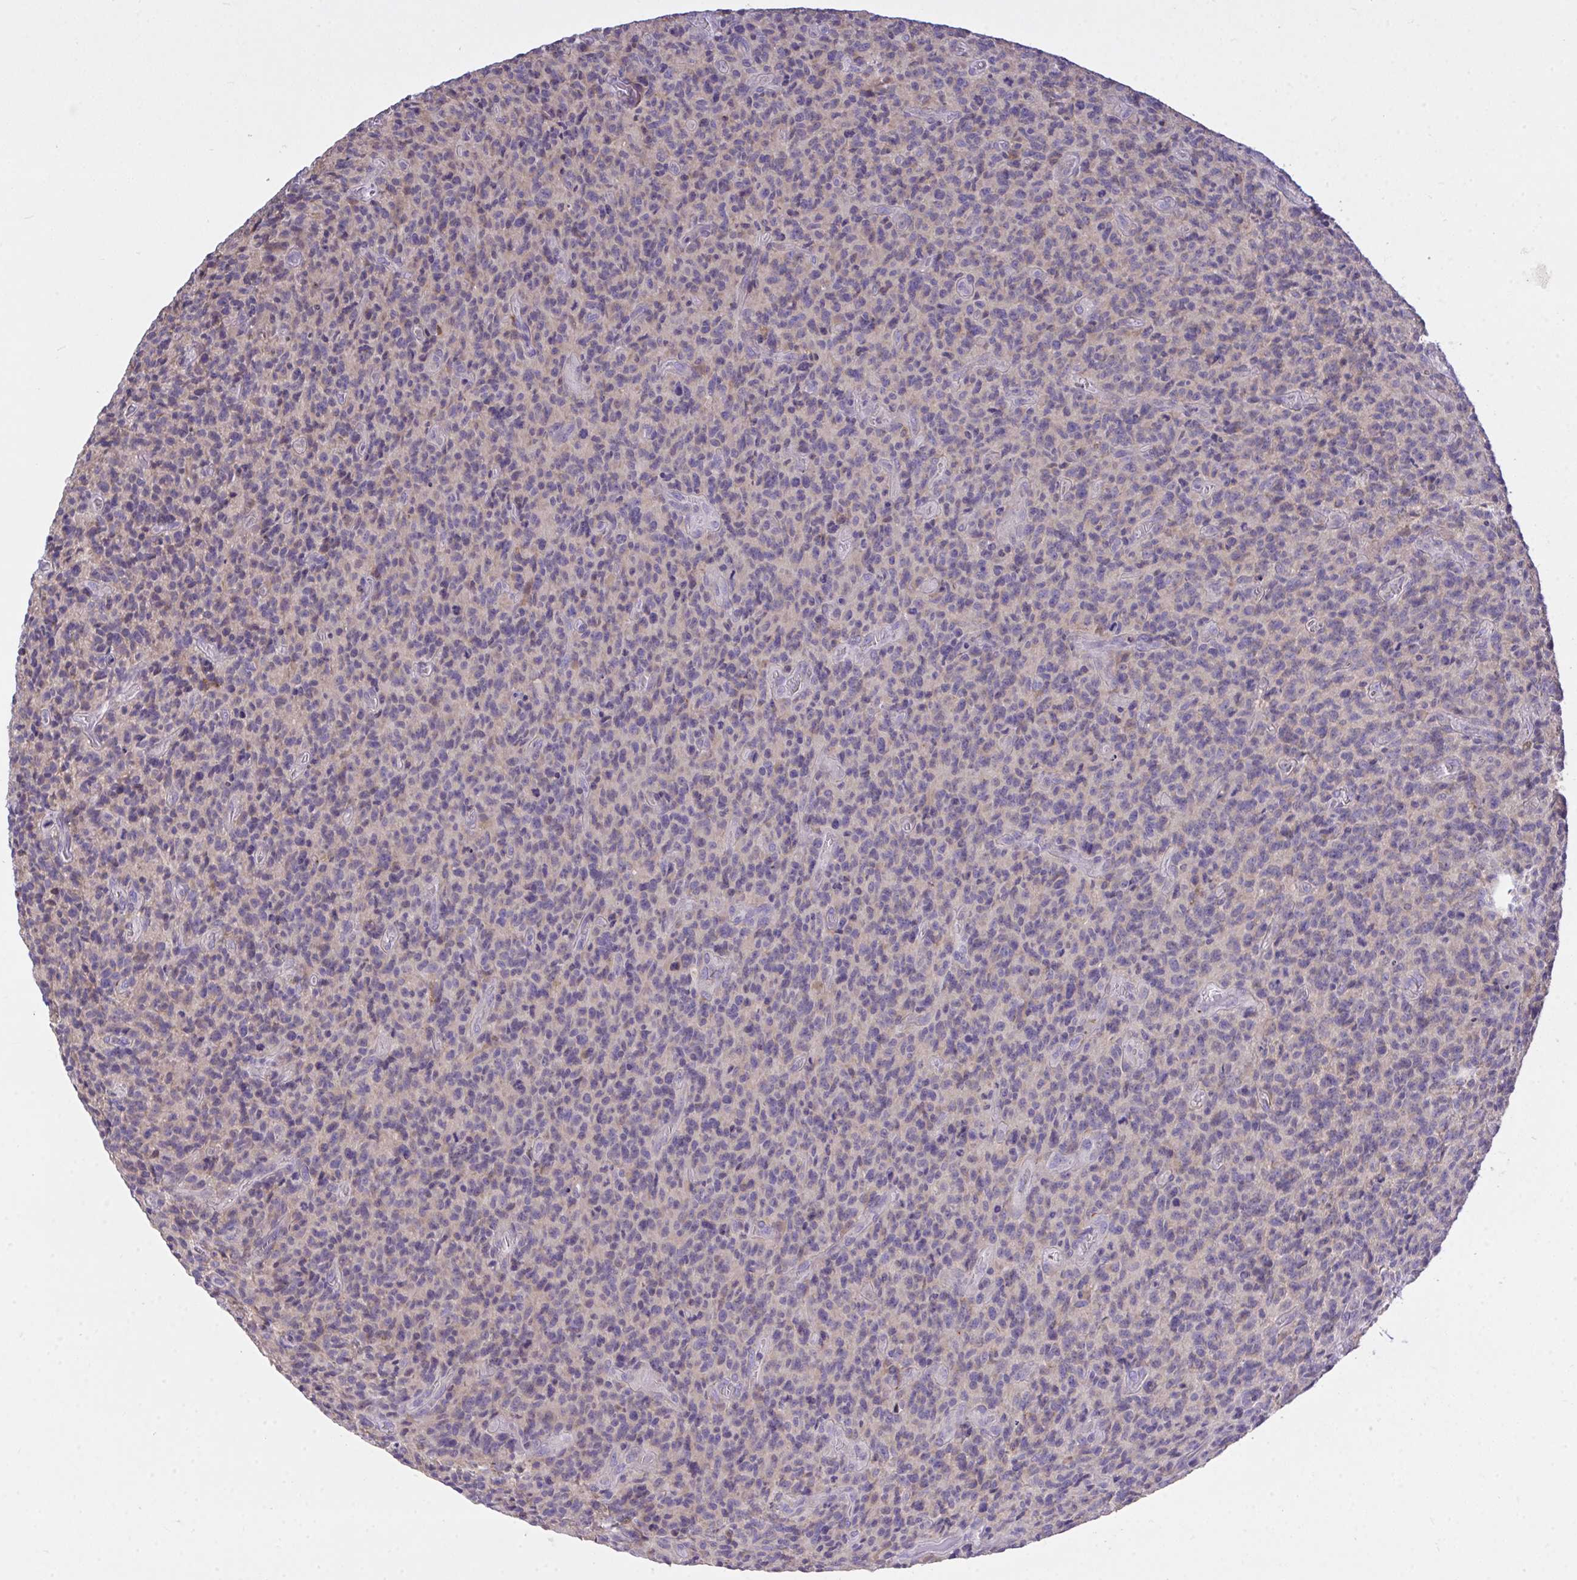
{"staining": {"intensity": "weak", "quantity": "<25%", "location": "cytoplasmic/membranous"}, "tissue": "glioma", "cell_type": "Tumor cells", "image_type": "cancer", "snomed": [{"axis": "morphology", "description": "Glioma, malignant, High grade"}, {"axis": "topography", "description": "Brain"}], "caption": "High magnification brightfield microscopy of glioma stained with DAB (3,3'-diaminobenzidine) (brown) and counterstained with hematoxylin (blue): tumor cells show no significant positivity. The staining is performed using DAB (3,3'-diaminobenzidine) brown chromogen with nuclei counter-stained in using hematoxylin.", "gene": "MPC2", "patient": {"sex": "male", "age": 76}}